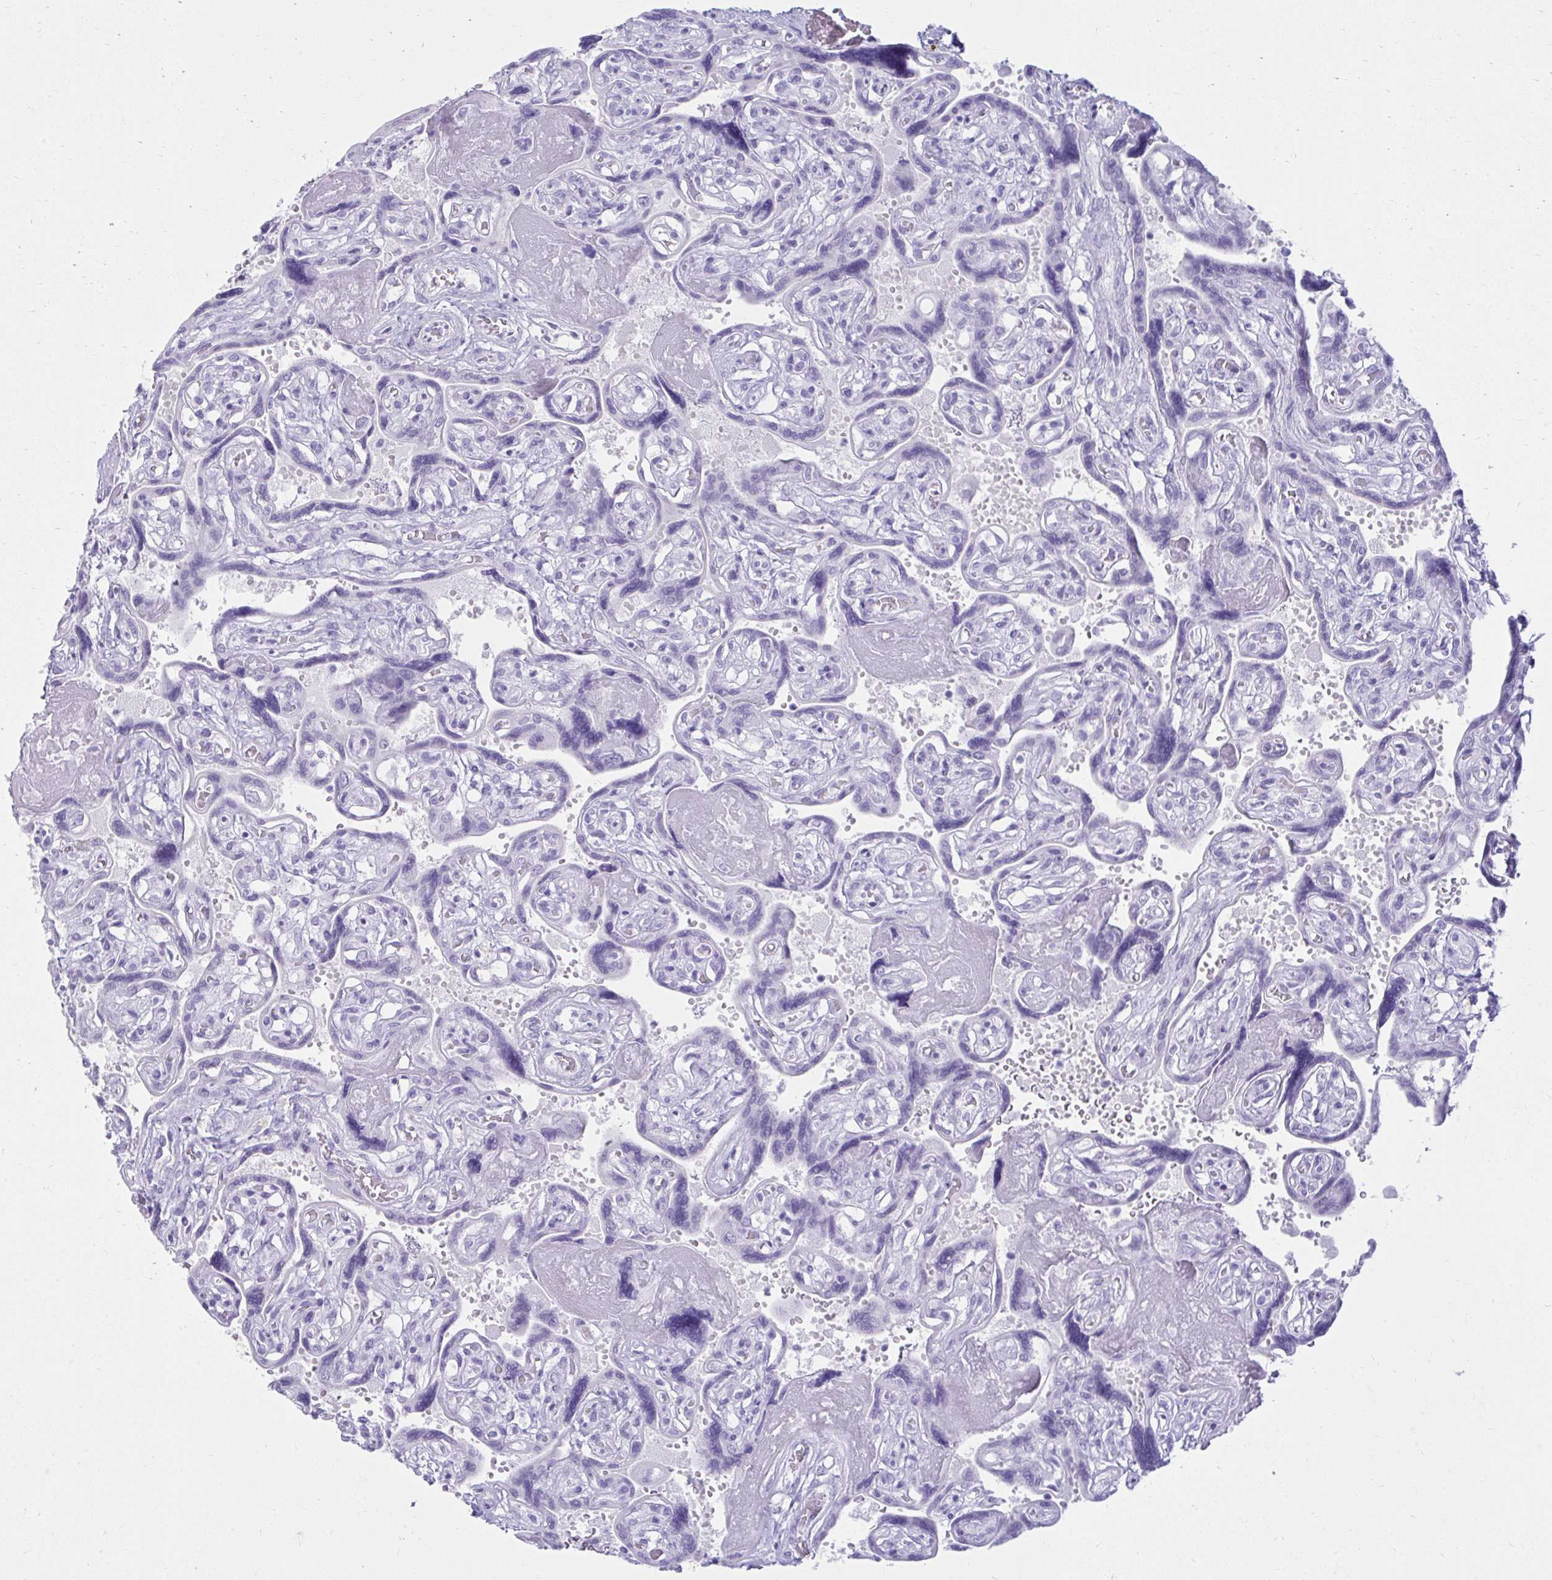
{"staining": {"intensity": "negative", "quantity": "none", "location": "none"}, "tissue": "placenta", "cell_type": "Decidual cells", "image_type": "normal", "snomed": [{"axis": "morphology", "description": "Normal tissue, NOS"}, {"axis": "topography", "description": "Placenta"}], "caption": "Decidual cells show no significant expression in benign placenta. (DAB IHC with hematoxylin counter stain).", "gene": "ATP4B", "patient": {"sex": "female", "age": 32}}